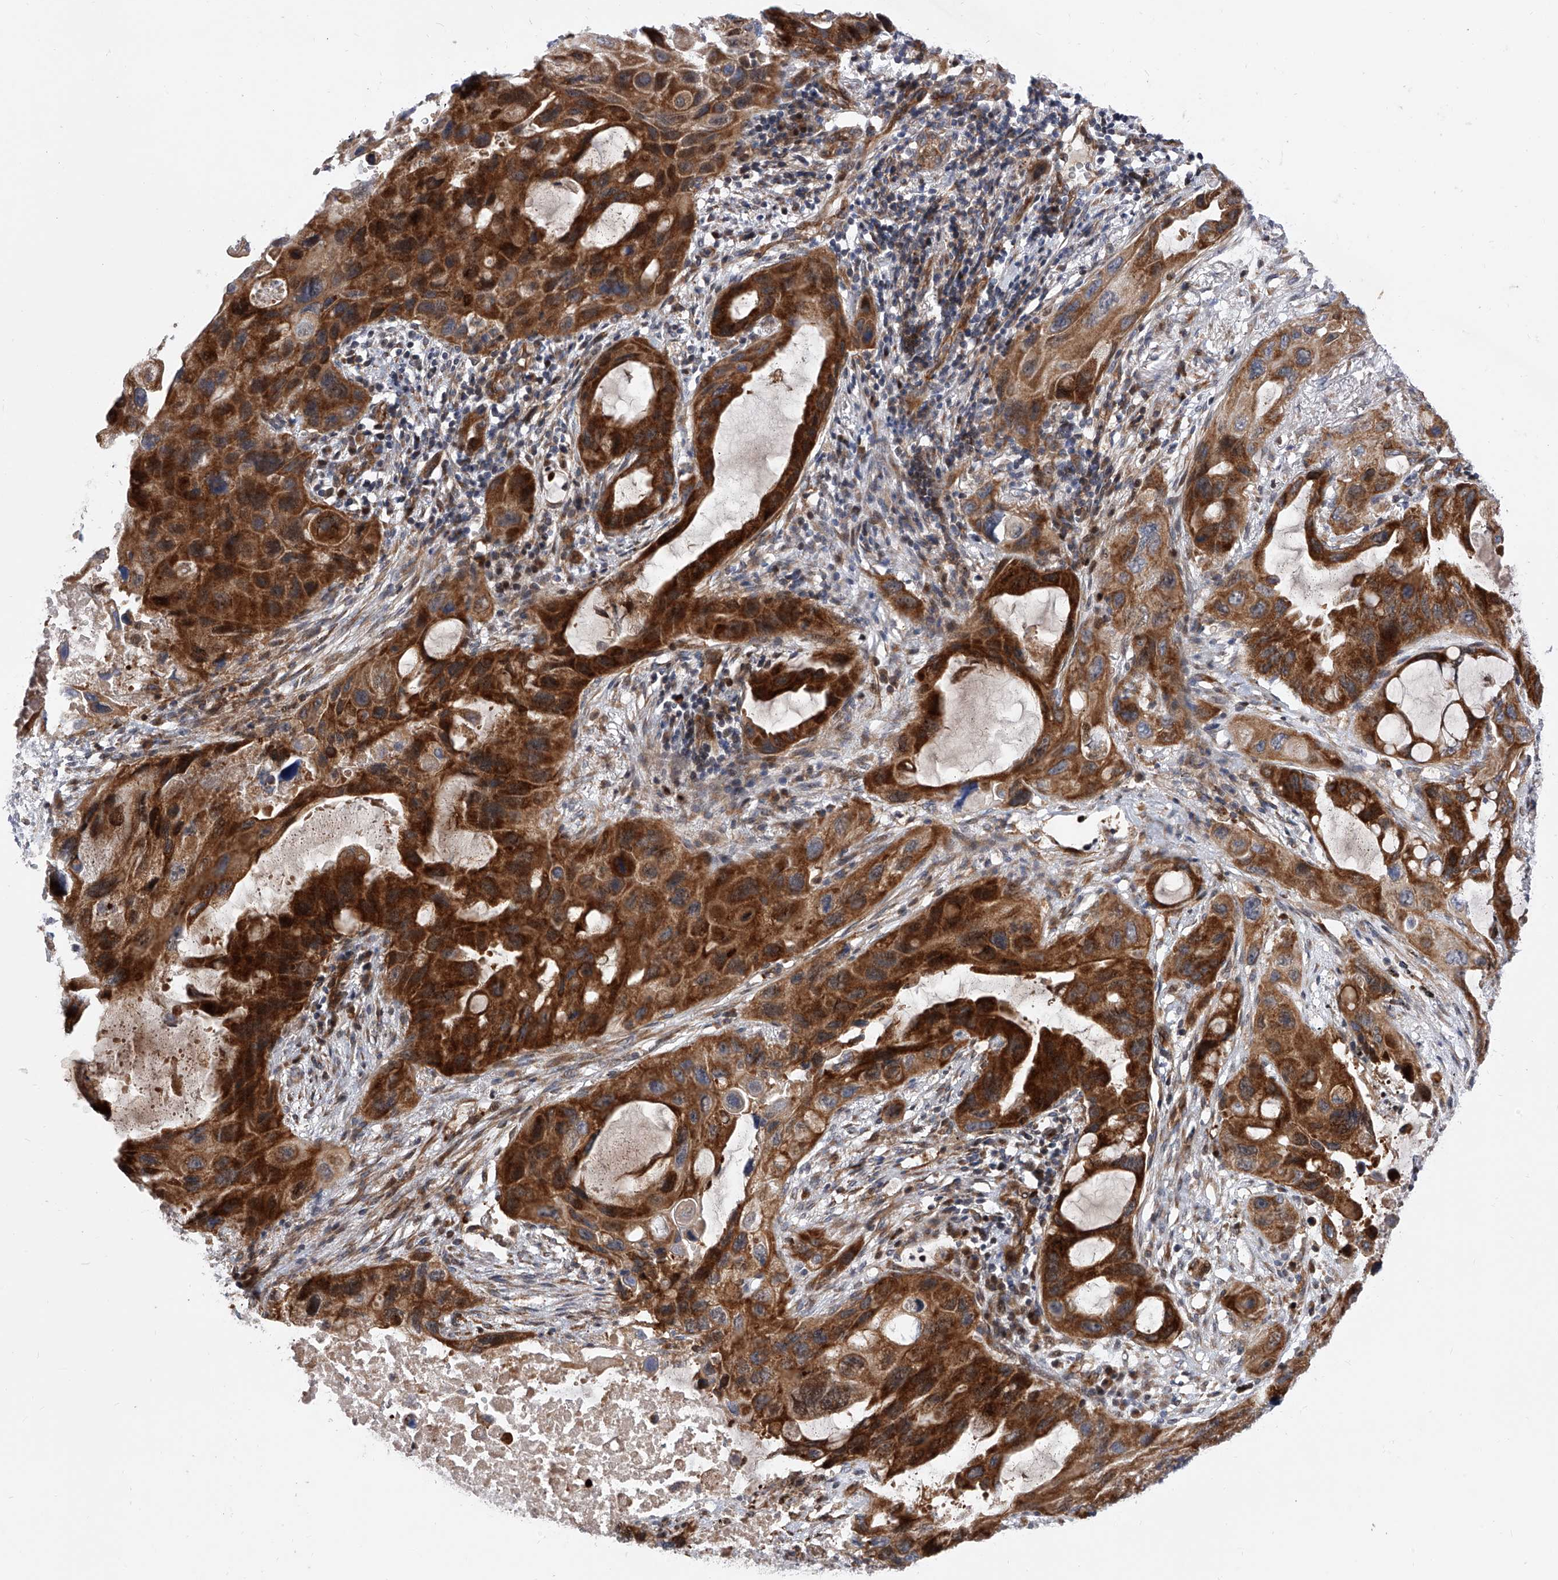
{"staining": {"intensity": "strong", "quantity": ">75%", "location": "cytoplasmic/membranous"}, "tissue": "lung cancer", "cell_type": "Tumor cells", "image_type": "cancer", "snomed": [{"axis": "morphology", "description": "Squamous cell carcinoma, NOS"}, {"axis": "topography", "description": "Lung"}], "caption": "Lung cancer tissue demonstrates strong cytoplasmic/membranous staining in about >75% of tumor cells, visualized by immunohistochemistry.", "gene": "PDSS2", "patient": {"sex": "female", "age": 73}}